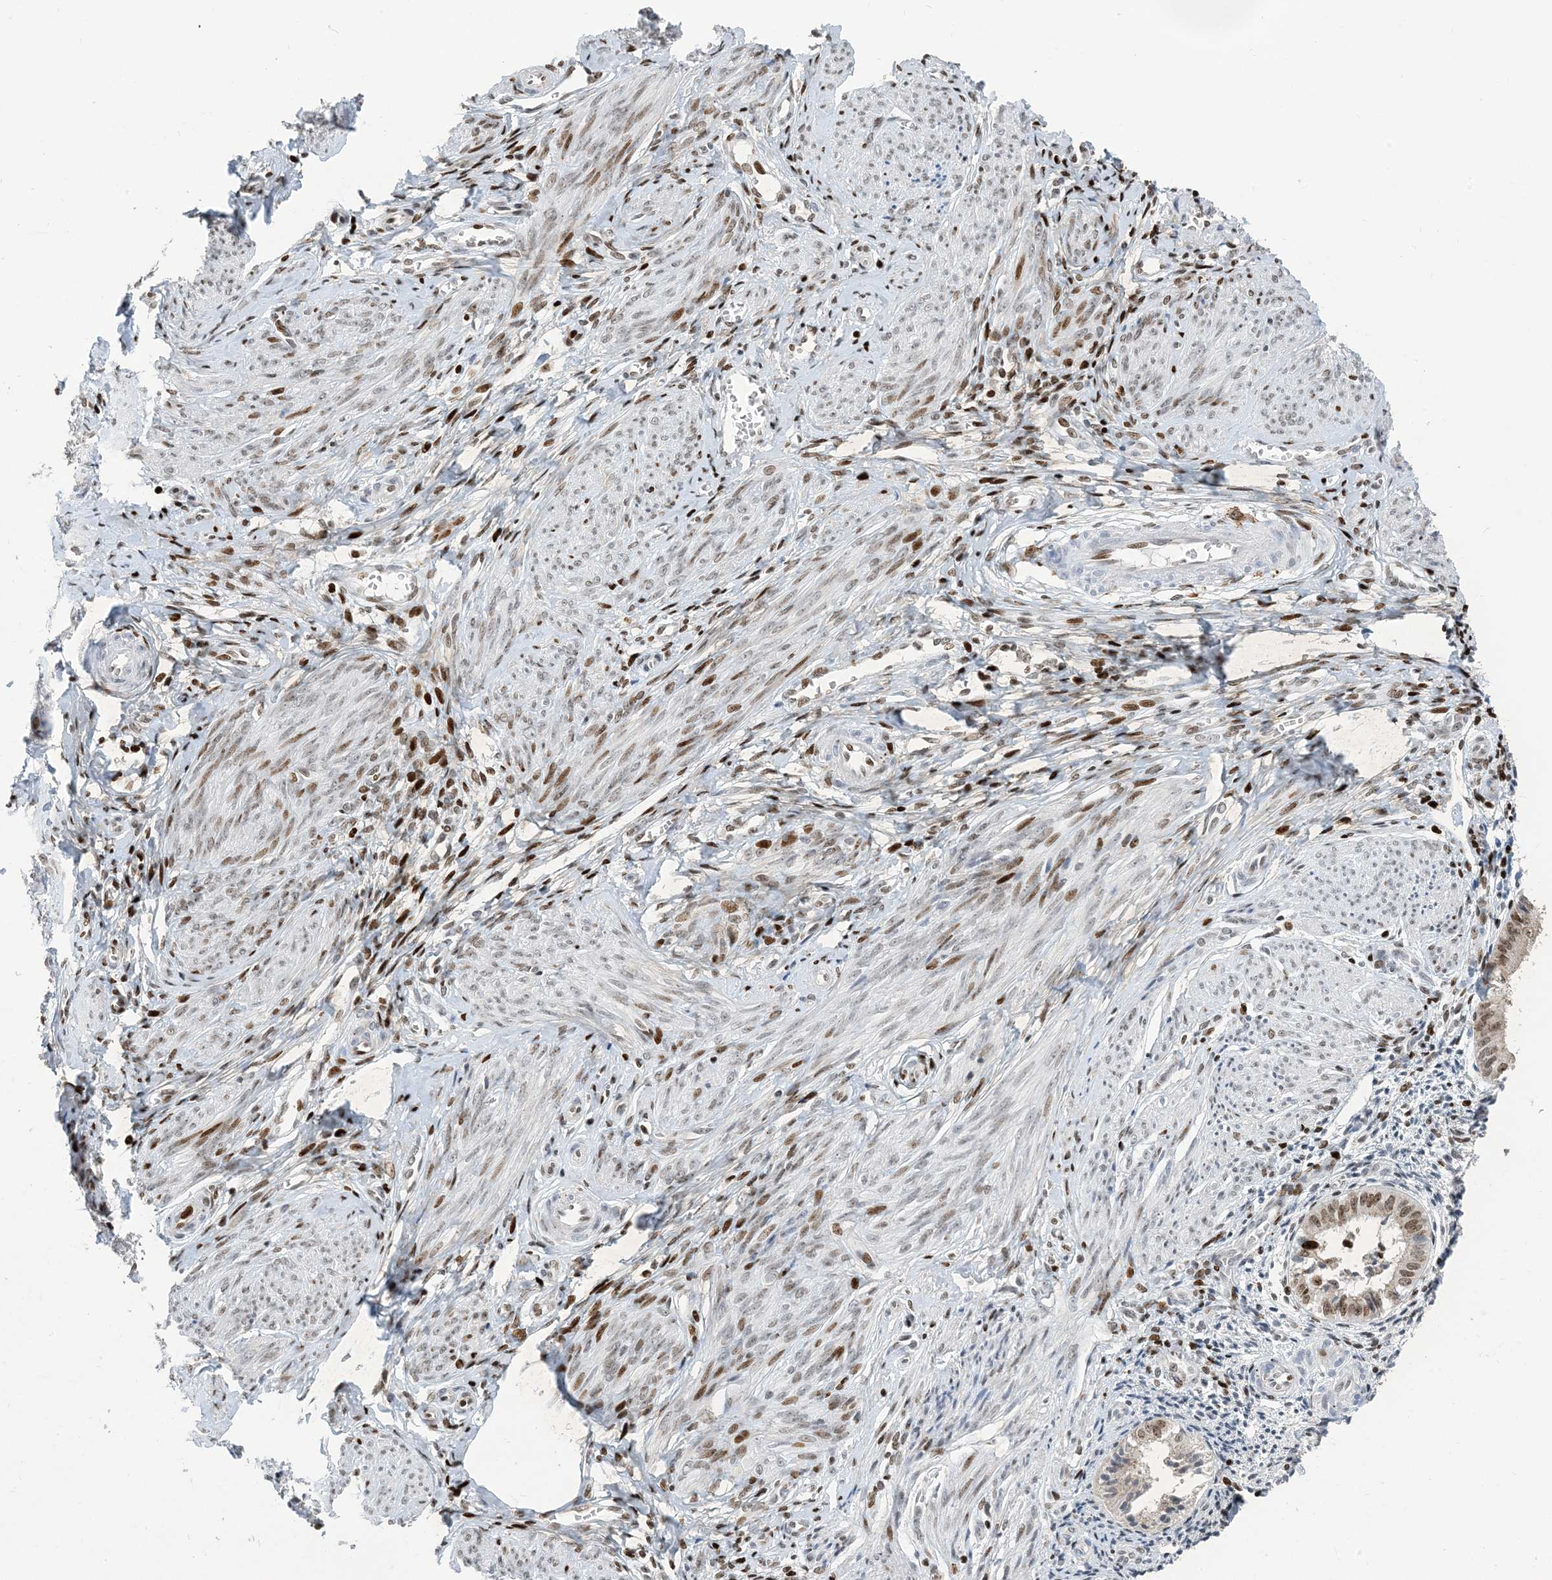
{"staining": {"intensity": "moderate", "quantity": "<25%", "location": "nuclear"}, "tissue": "endometrium", "cell_type": "Cells in endometrial stroma", "image_type": "normal", "snomed": [{"axis": "morphology", "description": "Normal tissue, NOS"}, {"axis": "topography", "description": "Uterus"}, {"axis": "topography", "description": "Endometrium"}], "caption": "Protein analysis of unremarkable endometrium exhibits moderate nuclear positivity in about <25% of cells in endometrial stroma. The protein is shown in brown color, while the nuclei are stained blue.", "gene": "SLC25A53", "patient": {"sex": "female", "age": 48}}